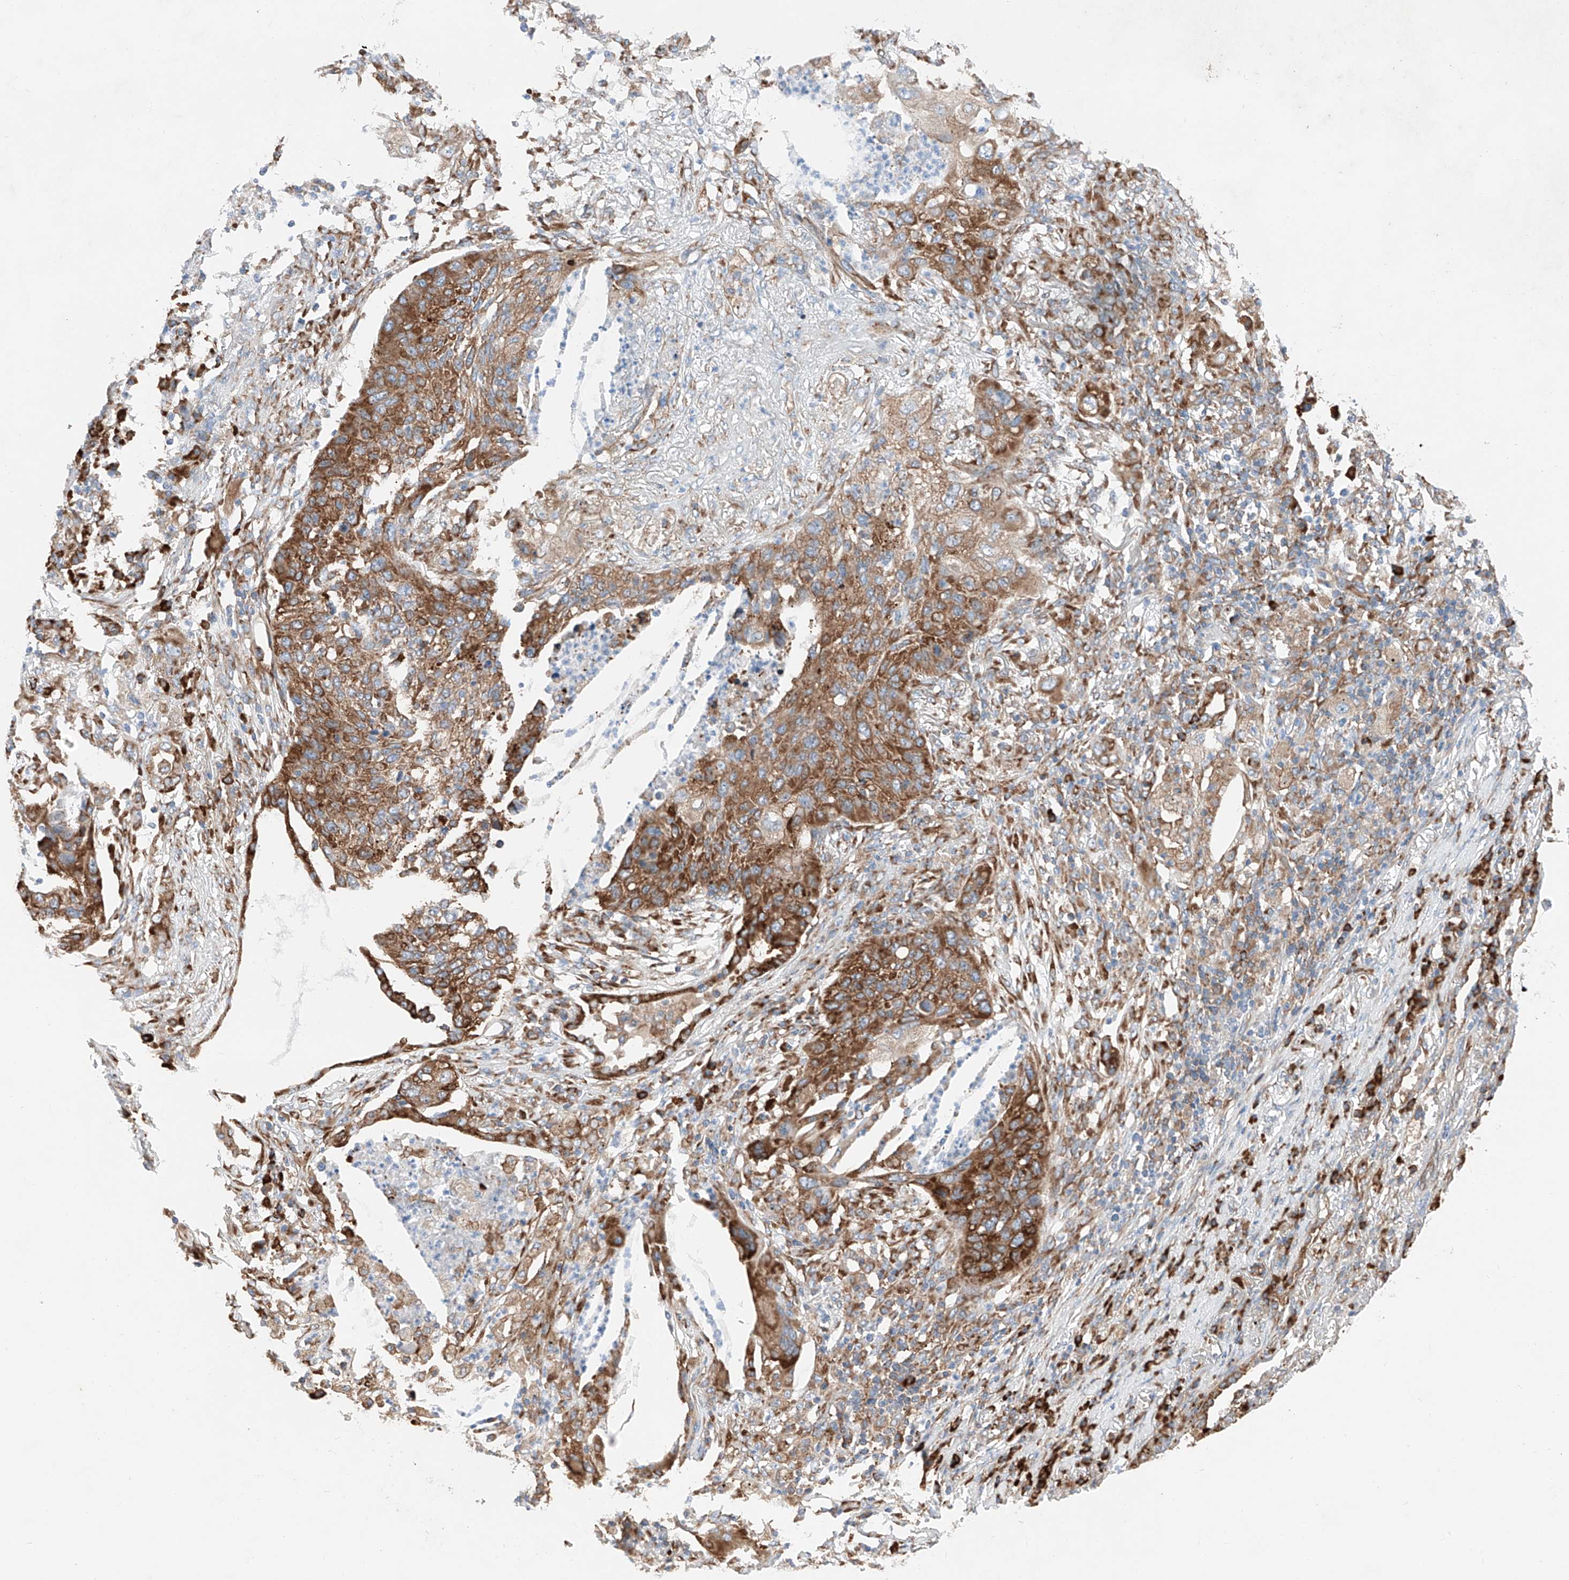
{"staining": {"intensity": "moderate", "quantity": ">75%", "location": "cytoplasmic/membranous"}, "tissue": "lung cancer", "cell_type": "Tumor cells", "image_type": "cancer", "snomed": [{"axis": "morphology", "description": "Squamous cell carcinoma, NOS"}, {"axis": "topography", "description": "Lung"}], "caption": "Immunohistochemical staining of human lung cancer (squamous cell carcinoma) reveals moderate cytoplasmic/membranous protein positivity in about >75% of tumor cells.", "gene": "CRELD1", "patient": {"sex": "female", "age": 63}}